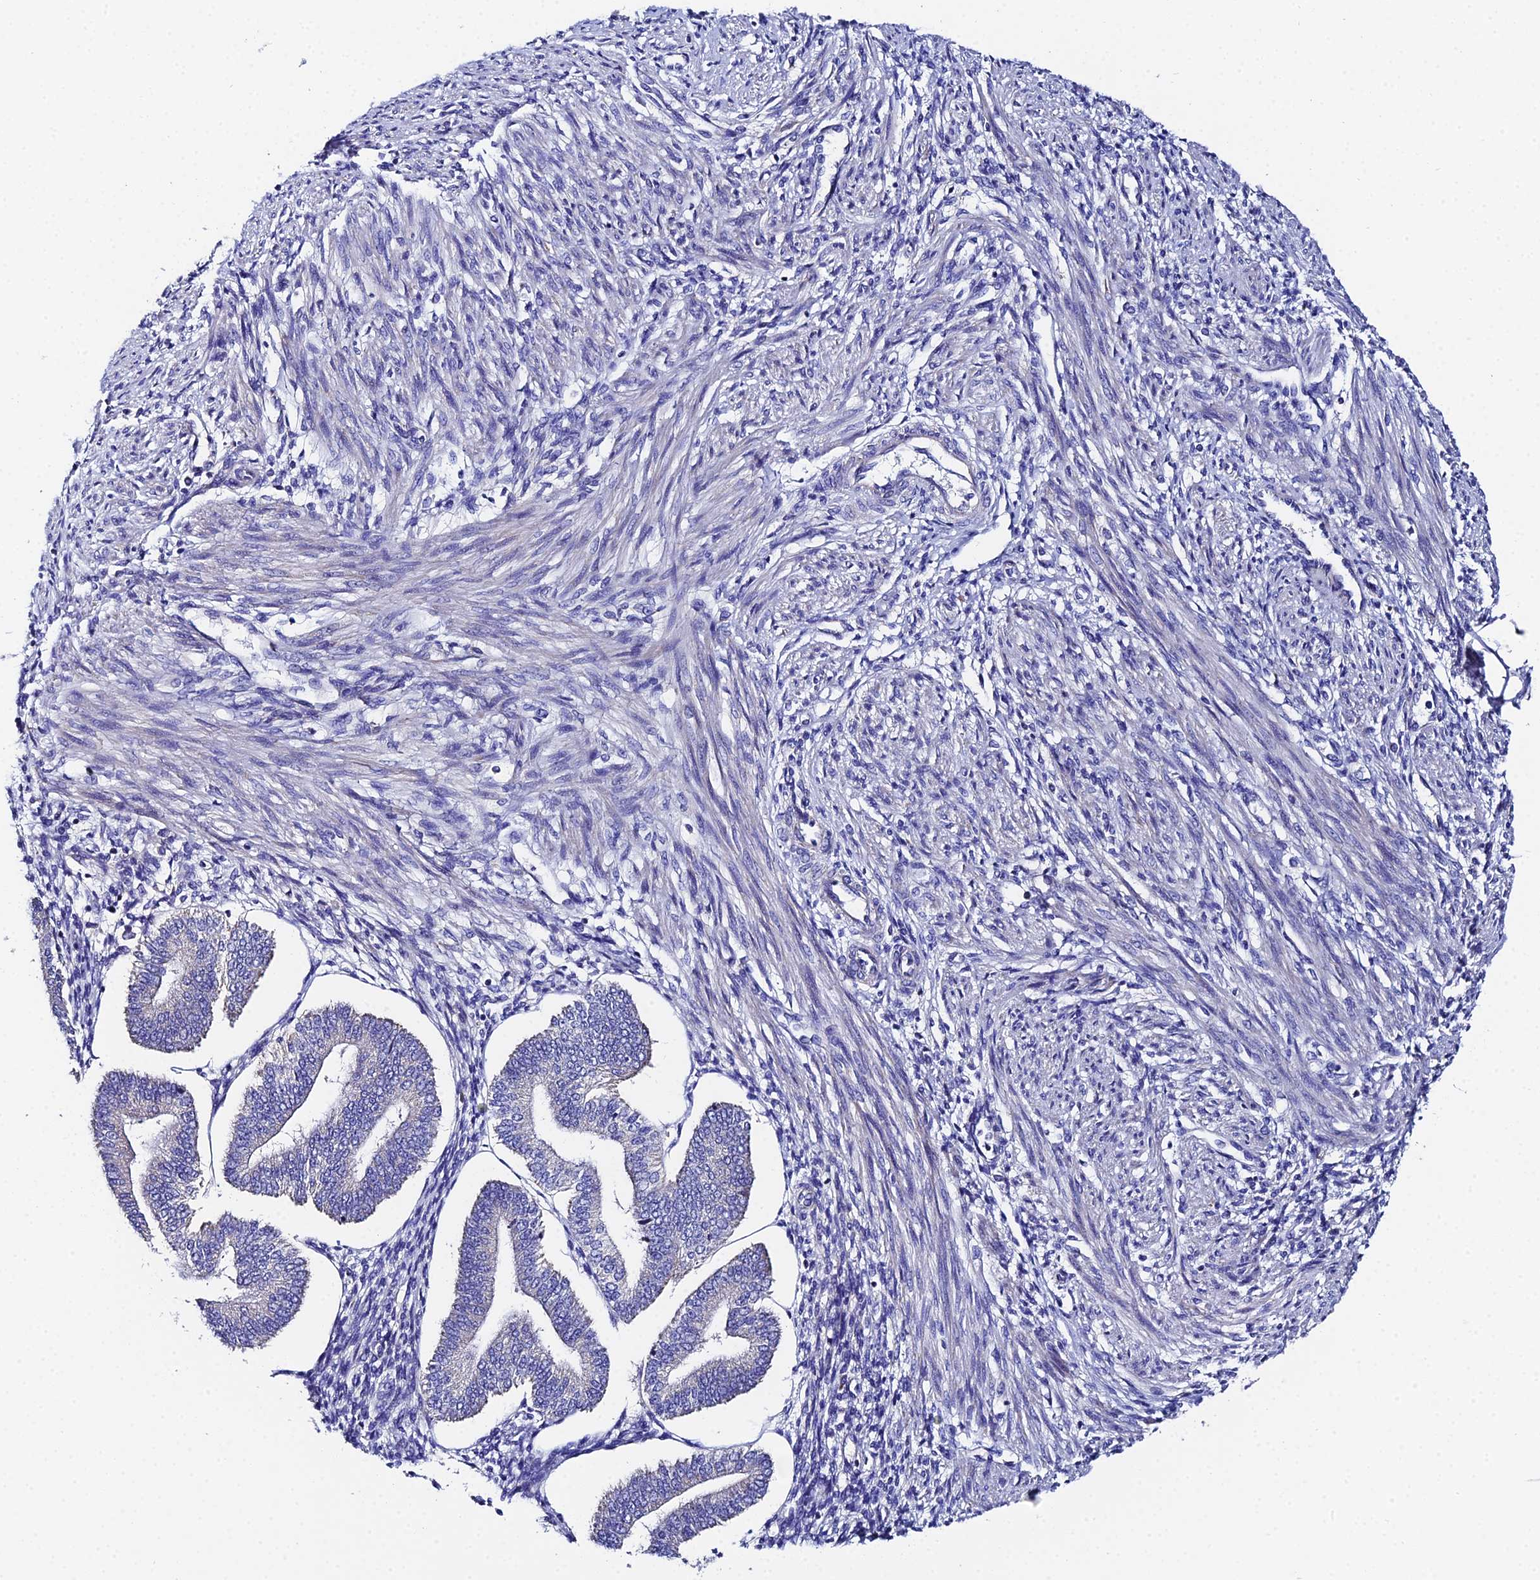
{"staining": {"intensity": "negative", "quantity": "none", "location": "none"}, "tissue": "endometrium", "cell_type": "Cells in endometrial stroma", "image_type": "normal", "snomed": [{"axis": "morphology", "description": "Normal tissue, NOS"}, {"axis": "topography", "description": "Endometrium"}], "caption": "The immunohistochemistry (IHC) image has no significant positivity in cells in endometrial stroma of endometrium. Brightfield microscopy of IHC stained with DAB (brown) and hematoxylin (blue), captured at high magnification.", "gene": "UBE2L3", "patient": {"sex": "female", "age": 34}}